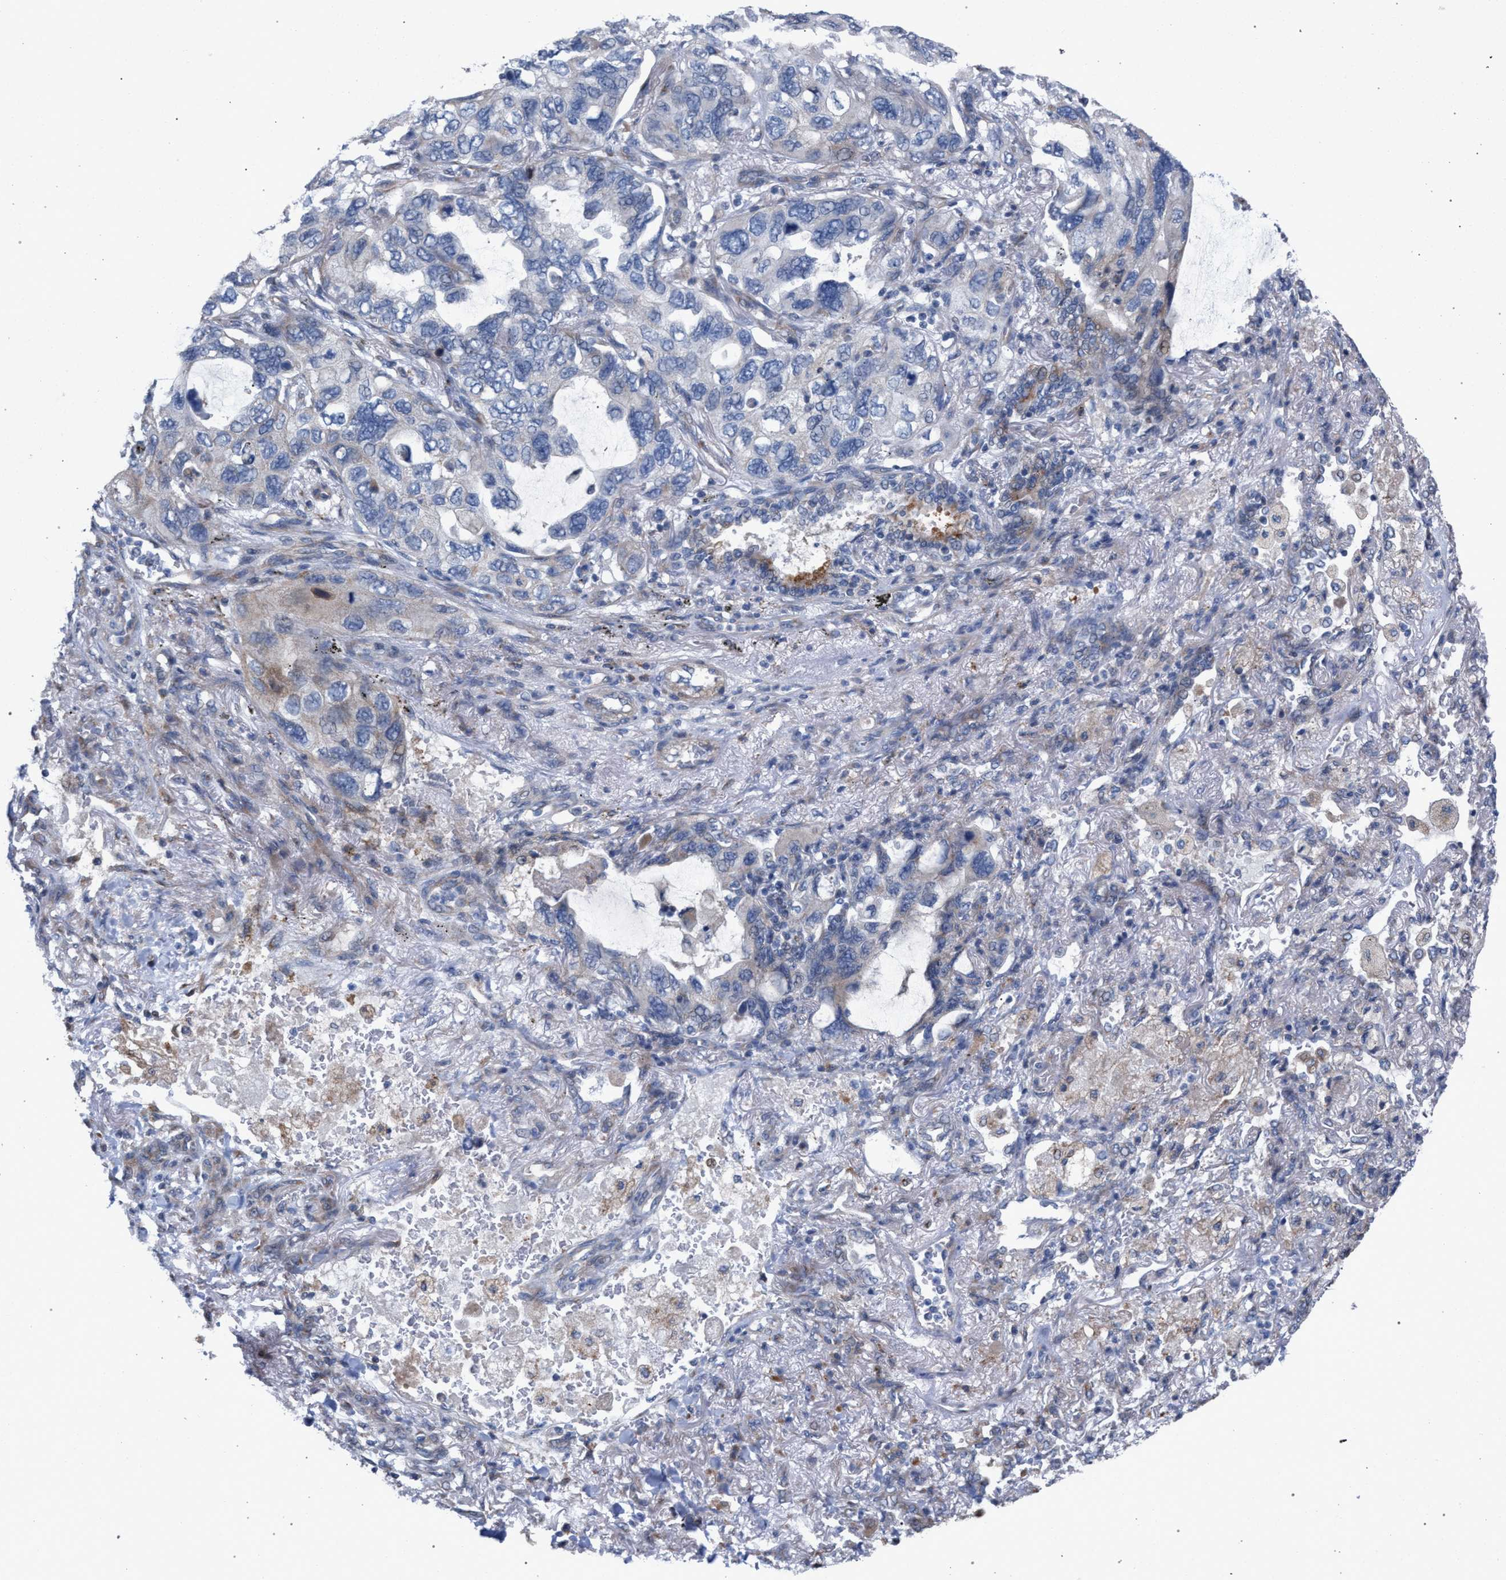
{"staining": {"intensity": "weak", "quantity": "<25%", "location": "cytoplasmic/membranous"}, "tissue": "lung cancer", "cell_type": "Tumor cells", "image_type": "cancer", "snomed": [{"axis": "morphology", "description": "Squamous cell carcinoma, NOS"}, {"axis": "topography", "description": "Lung"}], "caption": "DAB immunohistochemical staining of lung squamous cell carcinoma shows no significant positivity in tumor cells.", "gene": "RNF135", "patient": {"sex": "female", "age": 73}}